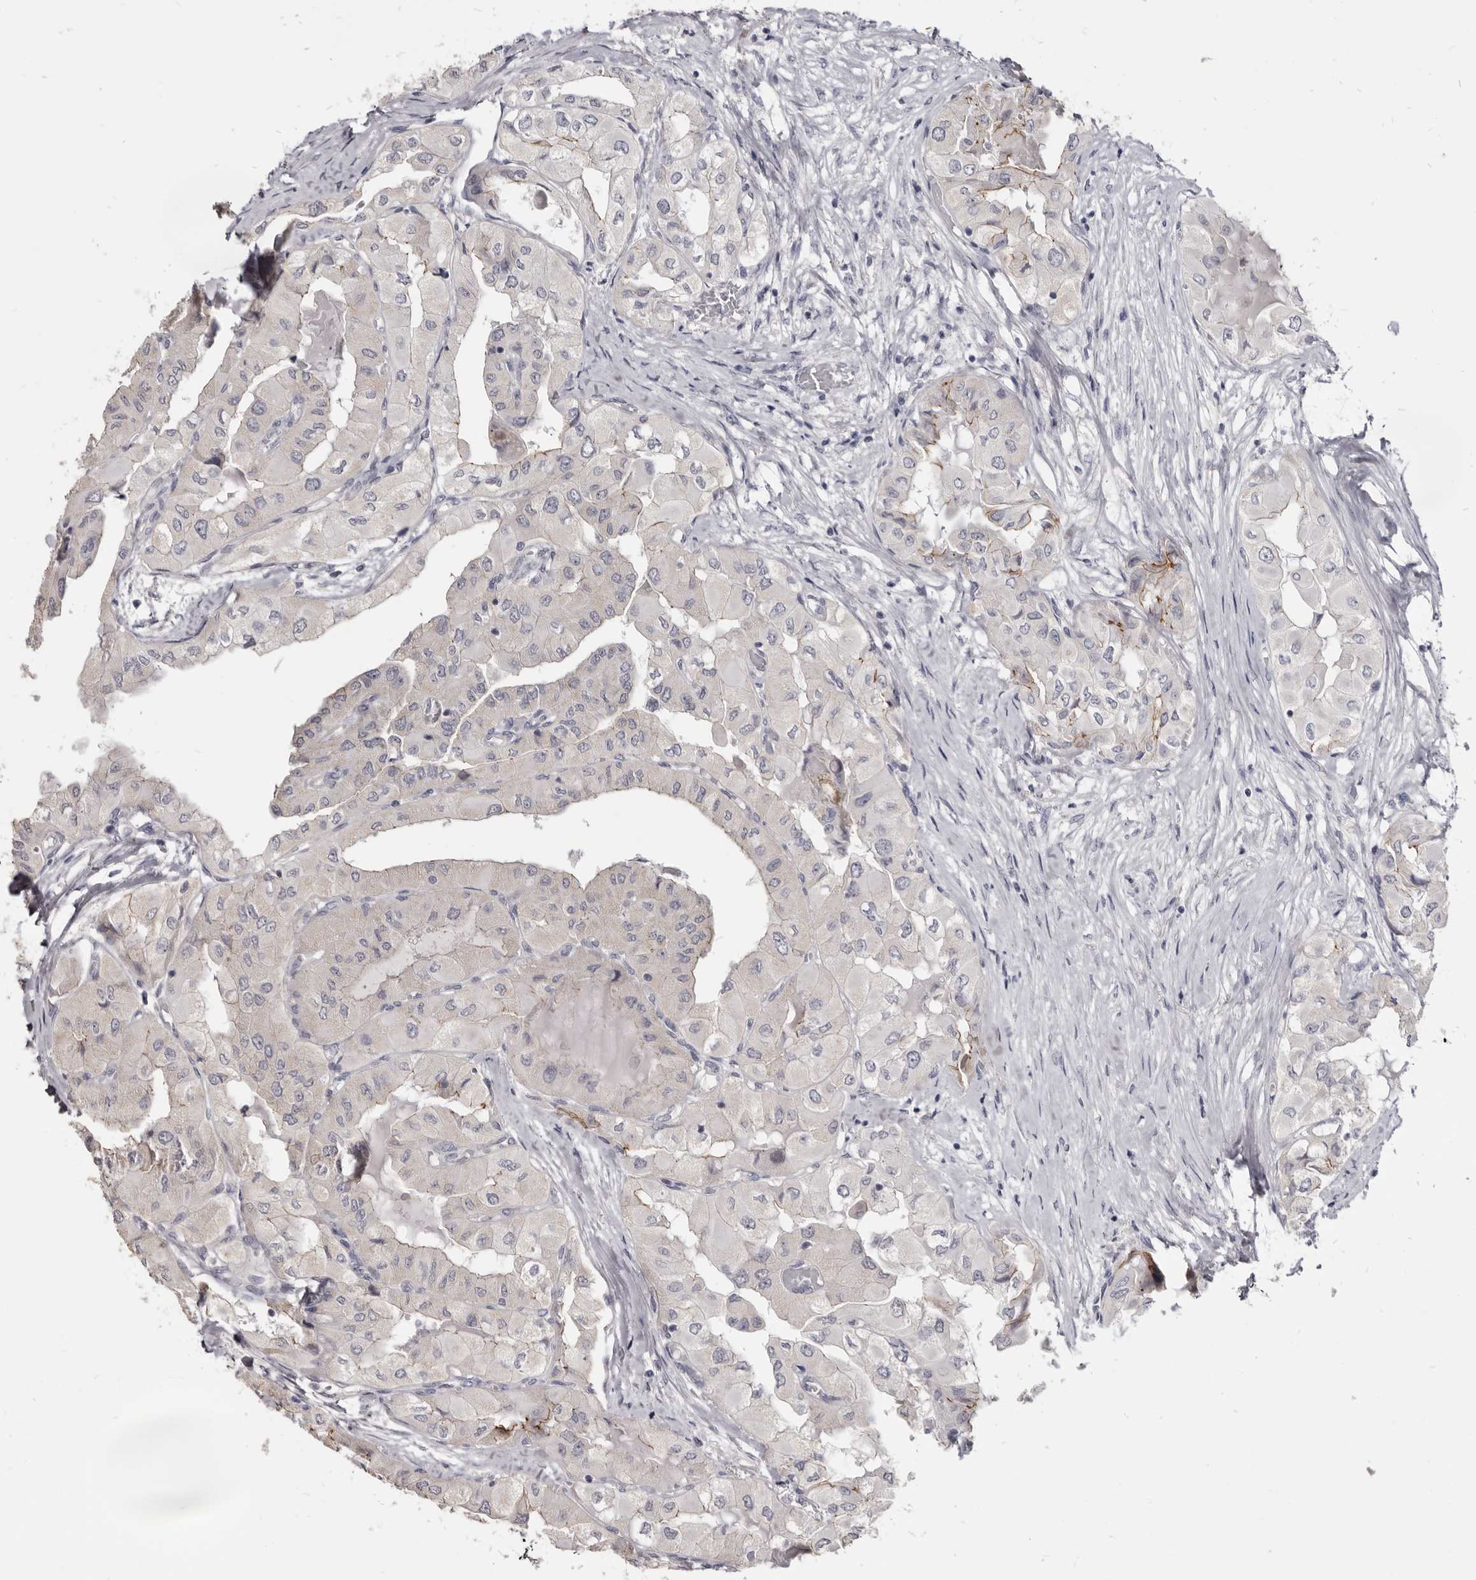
{"staining": {"intensity": "moderate", "quantity": "<25%", "location": "cytoplasmic/membranous"}, "tissue": "thyroid cancer", "cell_type": "Tumor cells", "image_type": "cancer", "snomed": [{"axis": "morphology", "description": "Papillary adenocarcinoma, NOS"}, {"axis": "topography", "description": "Thyroid gland"}], "caption": "An immunohistochemistry histopathology image of neoplastic tissue is shown. Protein staining in brown highlights moderate cytoplasmic/membranous positivity in papillary adenocarcinoma (thyroid) within tumor cells.", "gene": "CGN", "patient": {"sex": "female", "age": 59}}